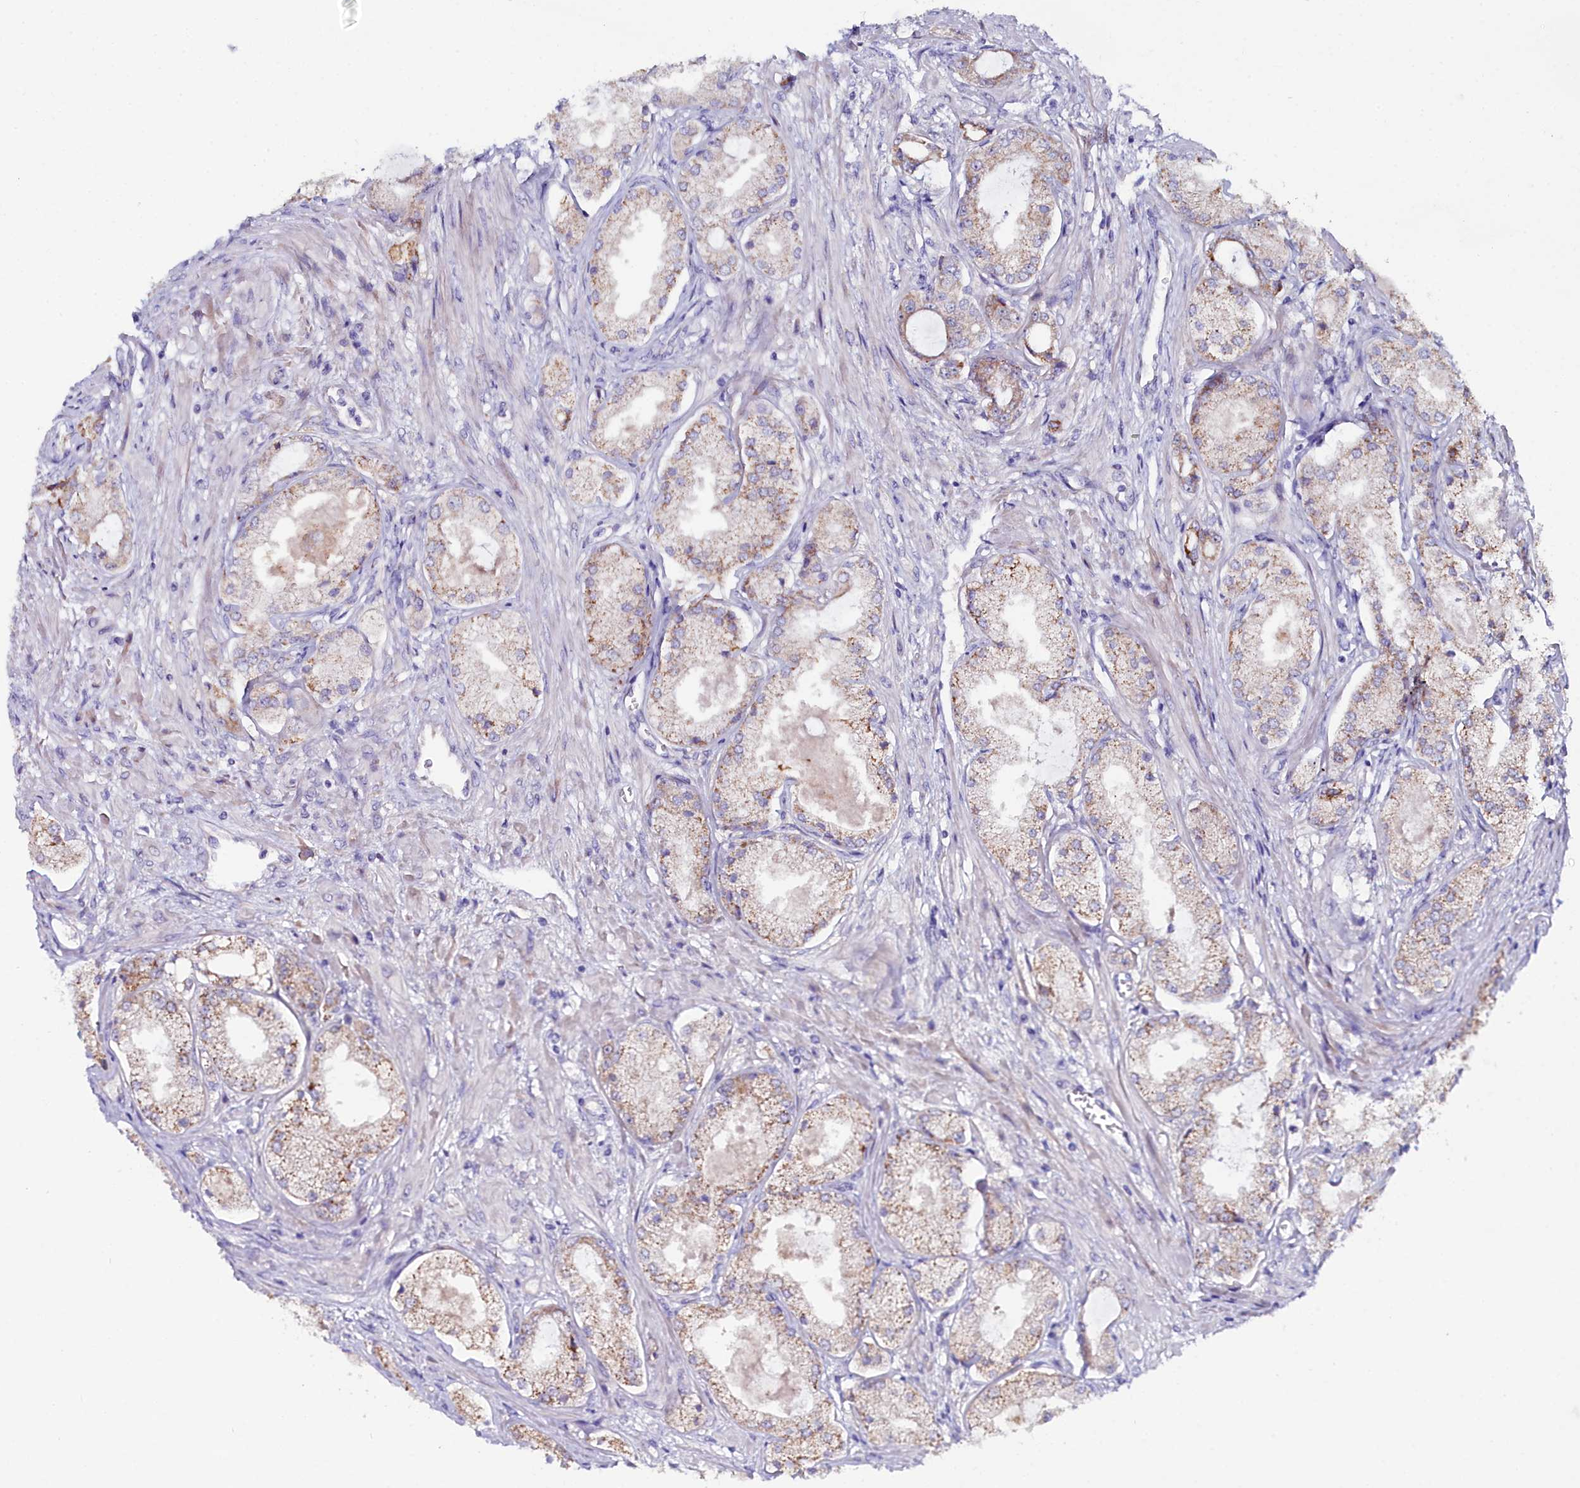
{"staining": {"intensity": "weak", "quantity": "25%-75%", "location": "cytoplasmic/membranous"}, "tissue": "prostate cancer", "cell_type": "Tumor cells", "image_type": "cancer", "snomed": [{"axis": "morphology", "description": "Adenocarcinoma, Low grade"}, {"axis": "topography", "description": "Prostate"}], "caption": "Approximately 25%-75% of tumor cells in prostate adenocarcinoma (low-grade) reveal weak cytoplasmic/membranous protein staining as visualized by brown immunohistochemical staining.", "gene": "SLC49A3", "patient": {"sex": "male", "age": 68}}